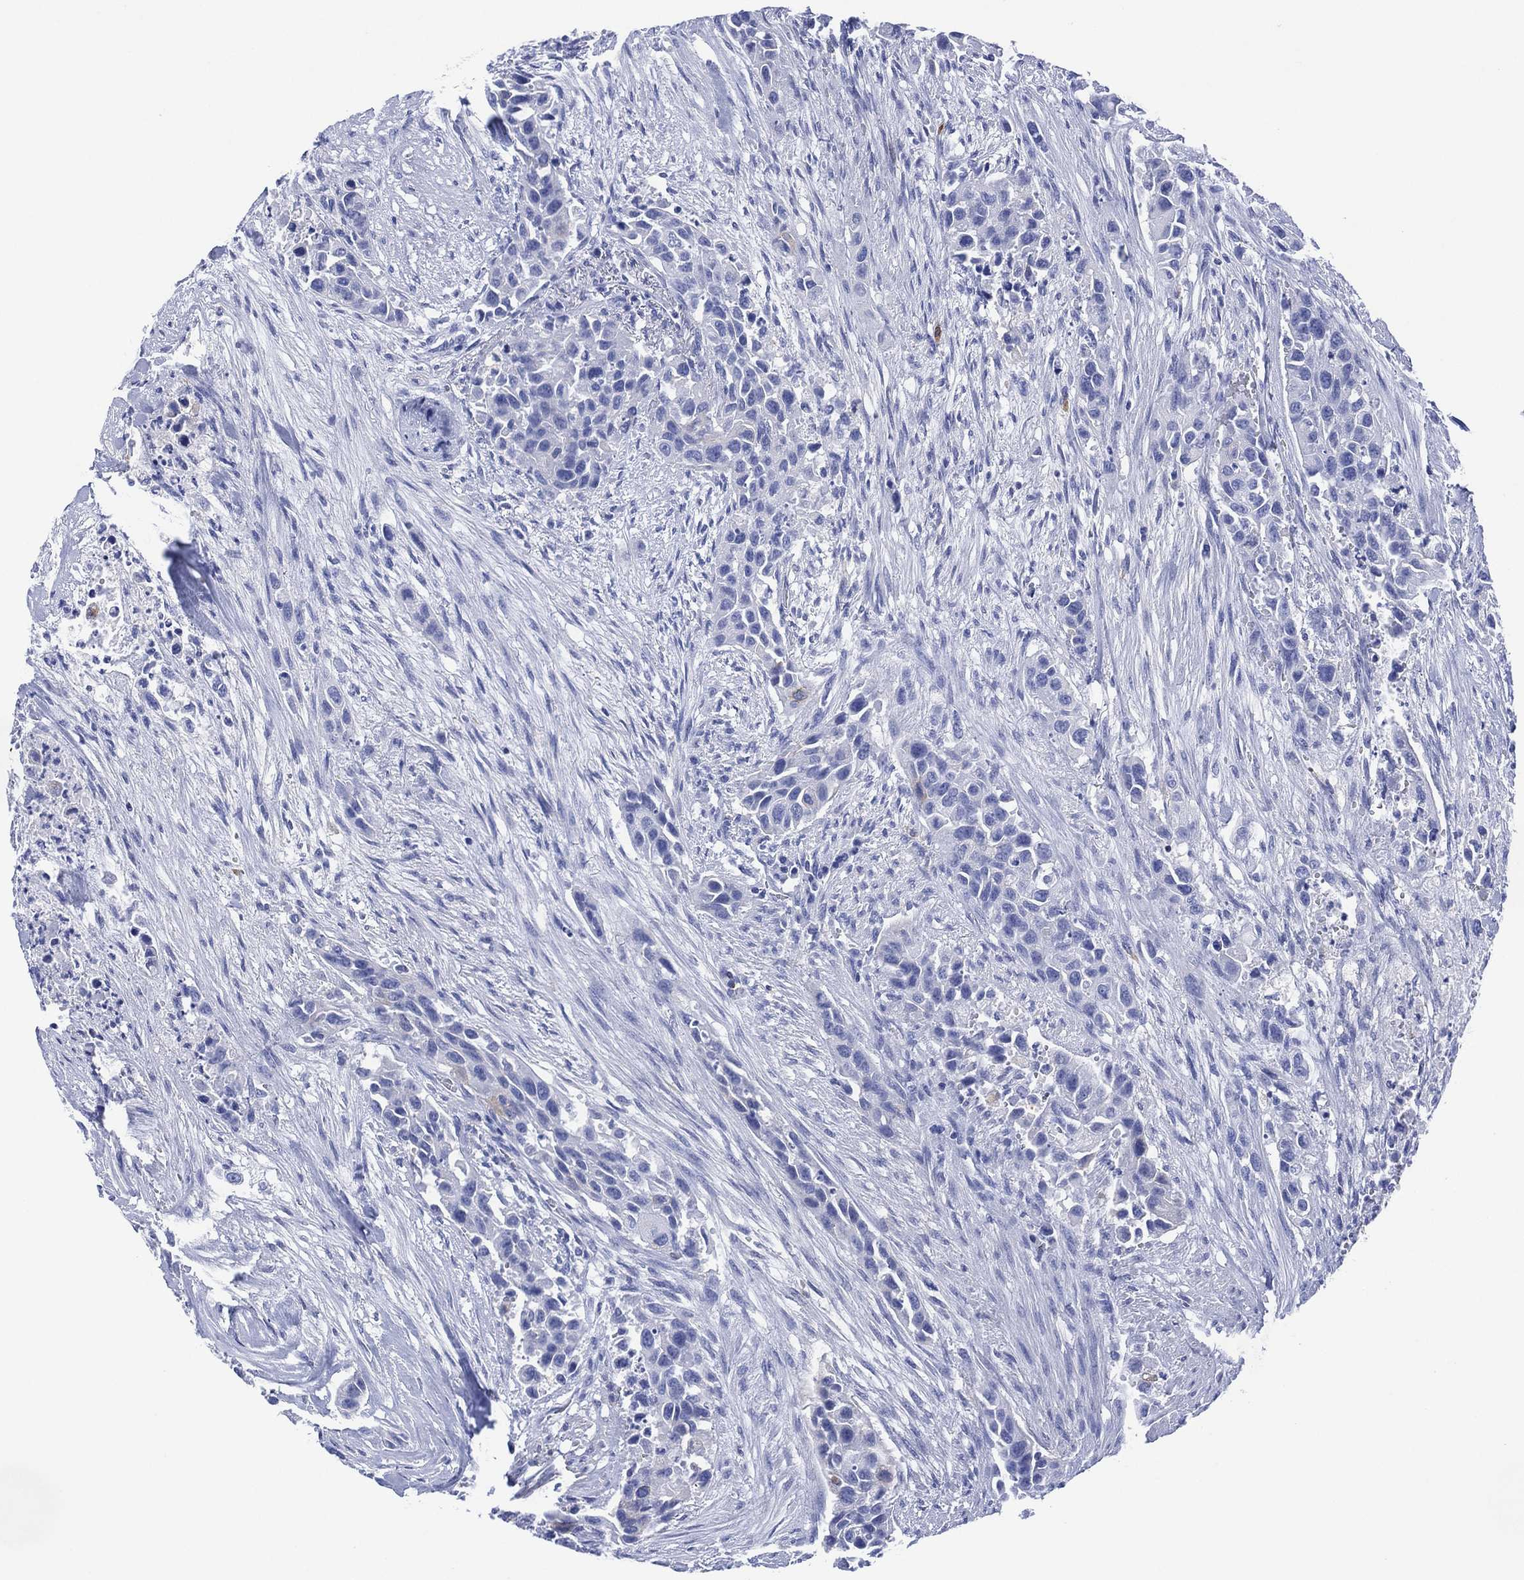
{"staining": {"intensity": "negative", "quantity": "none", "location": "none"}, "tissue": "urothelial cancer", "cell_type": "Tumor cells", "image_type": "cancer", "snomed": [{"axis": "morphology", "description": "Urothelial carcinoma, High grade"}, {"axis": "topography", "description": "Urinary bladder"}], "caption": "This is an IHC histopathology image of urothelial cancer. There is no positivity in tumor cells.", "gene": "DPP4", "patient": {"sex": "female", "age": 73}}